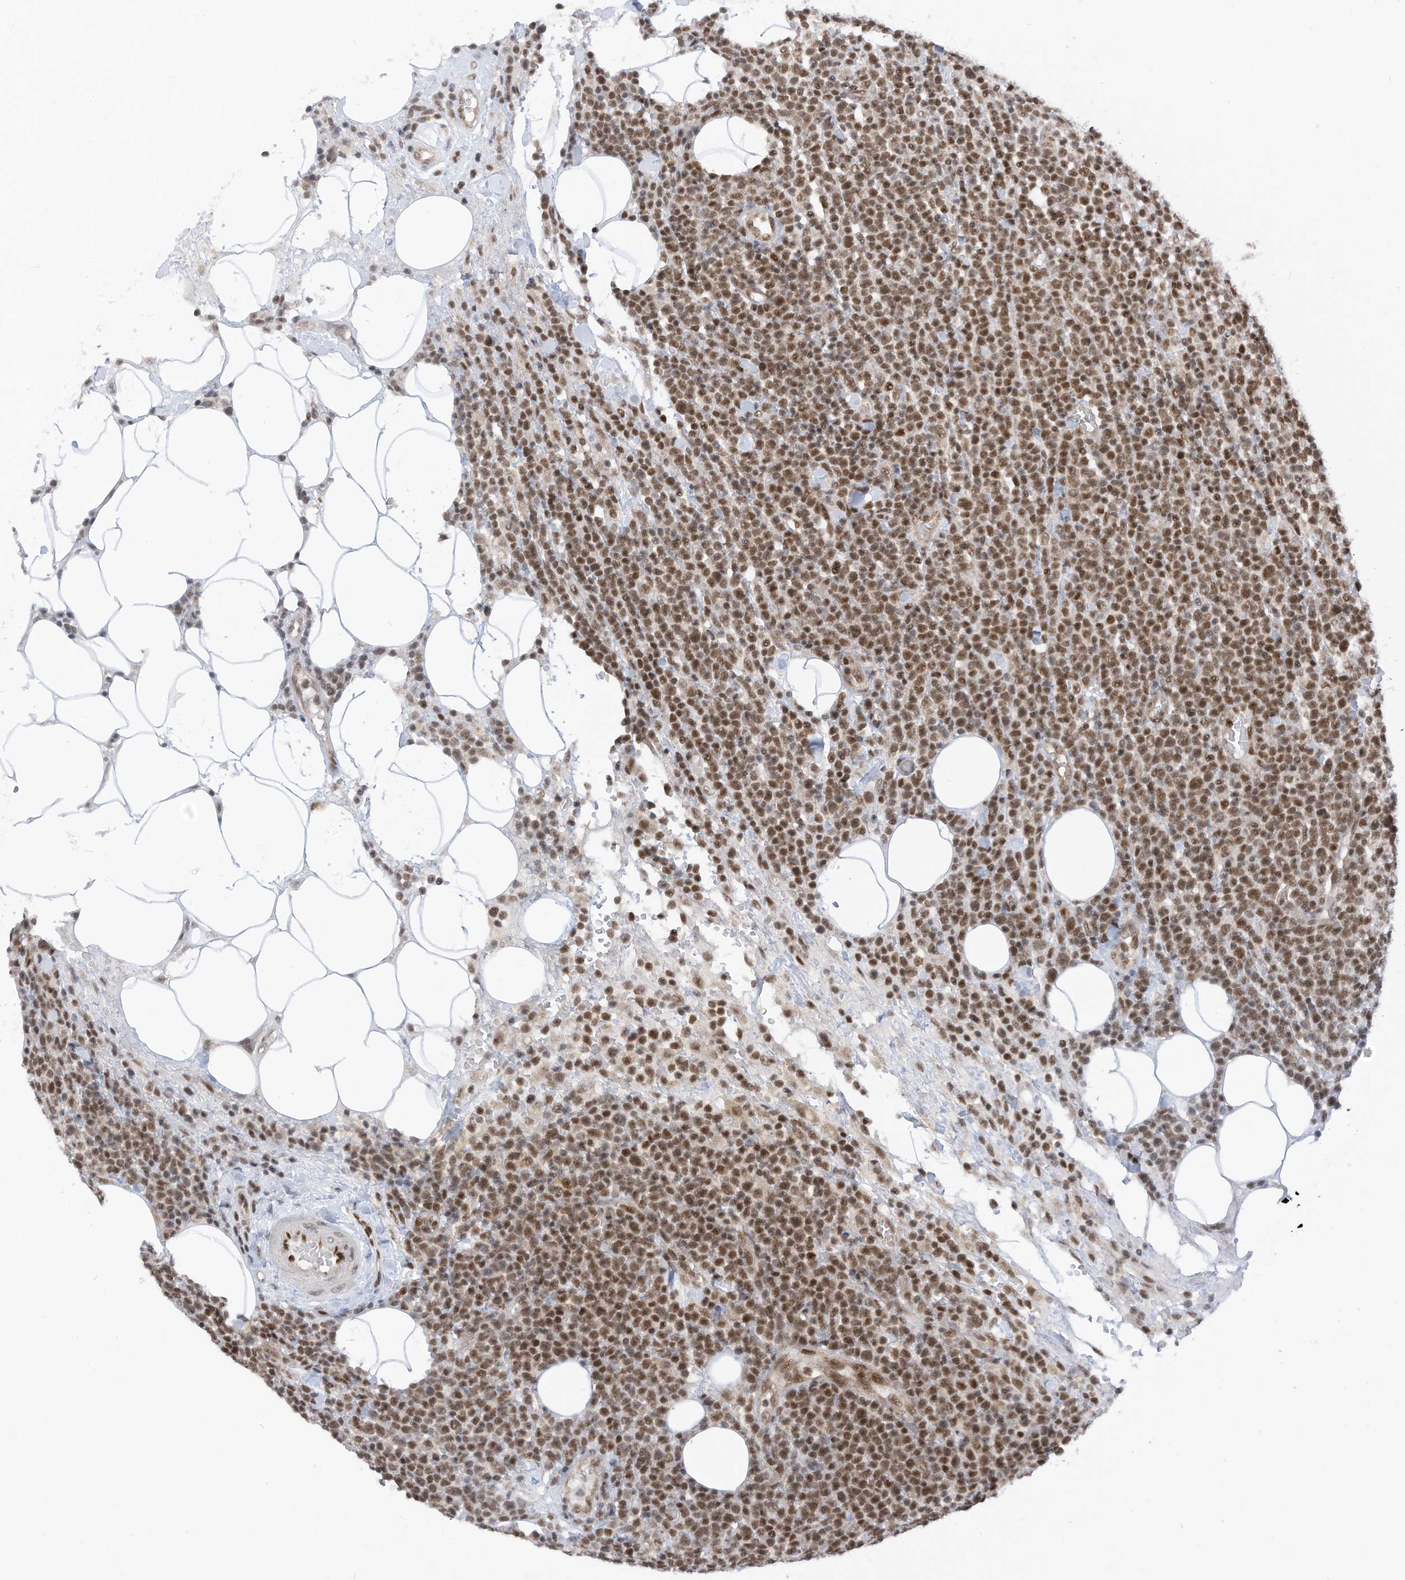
{"staining": {"intensity": "moderate", "quantity": ">75%", "location": "nuclear"}, "tissue": "lymphoma", "cell_type": "Tumor cells", "image_type": "cancer", "snomed": [{"axis": "morphology", "description": "Malignant lymphoma, non-Hodgkin's type, High grade"}, {"axis": "topography", "description": "Lymph node"}], "caption": "Moderate nuclear protein positivity is identified in approximately >75% of tumor cells in lymphoma. (DAB (3,3'-diaminobenzidine) IHC with brightfield microscopy, high magnification).", "gene": "AURKAIP1", "patient": {"sex": "male", "age": 61}}